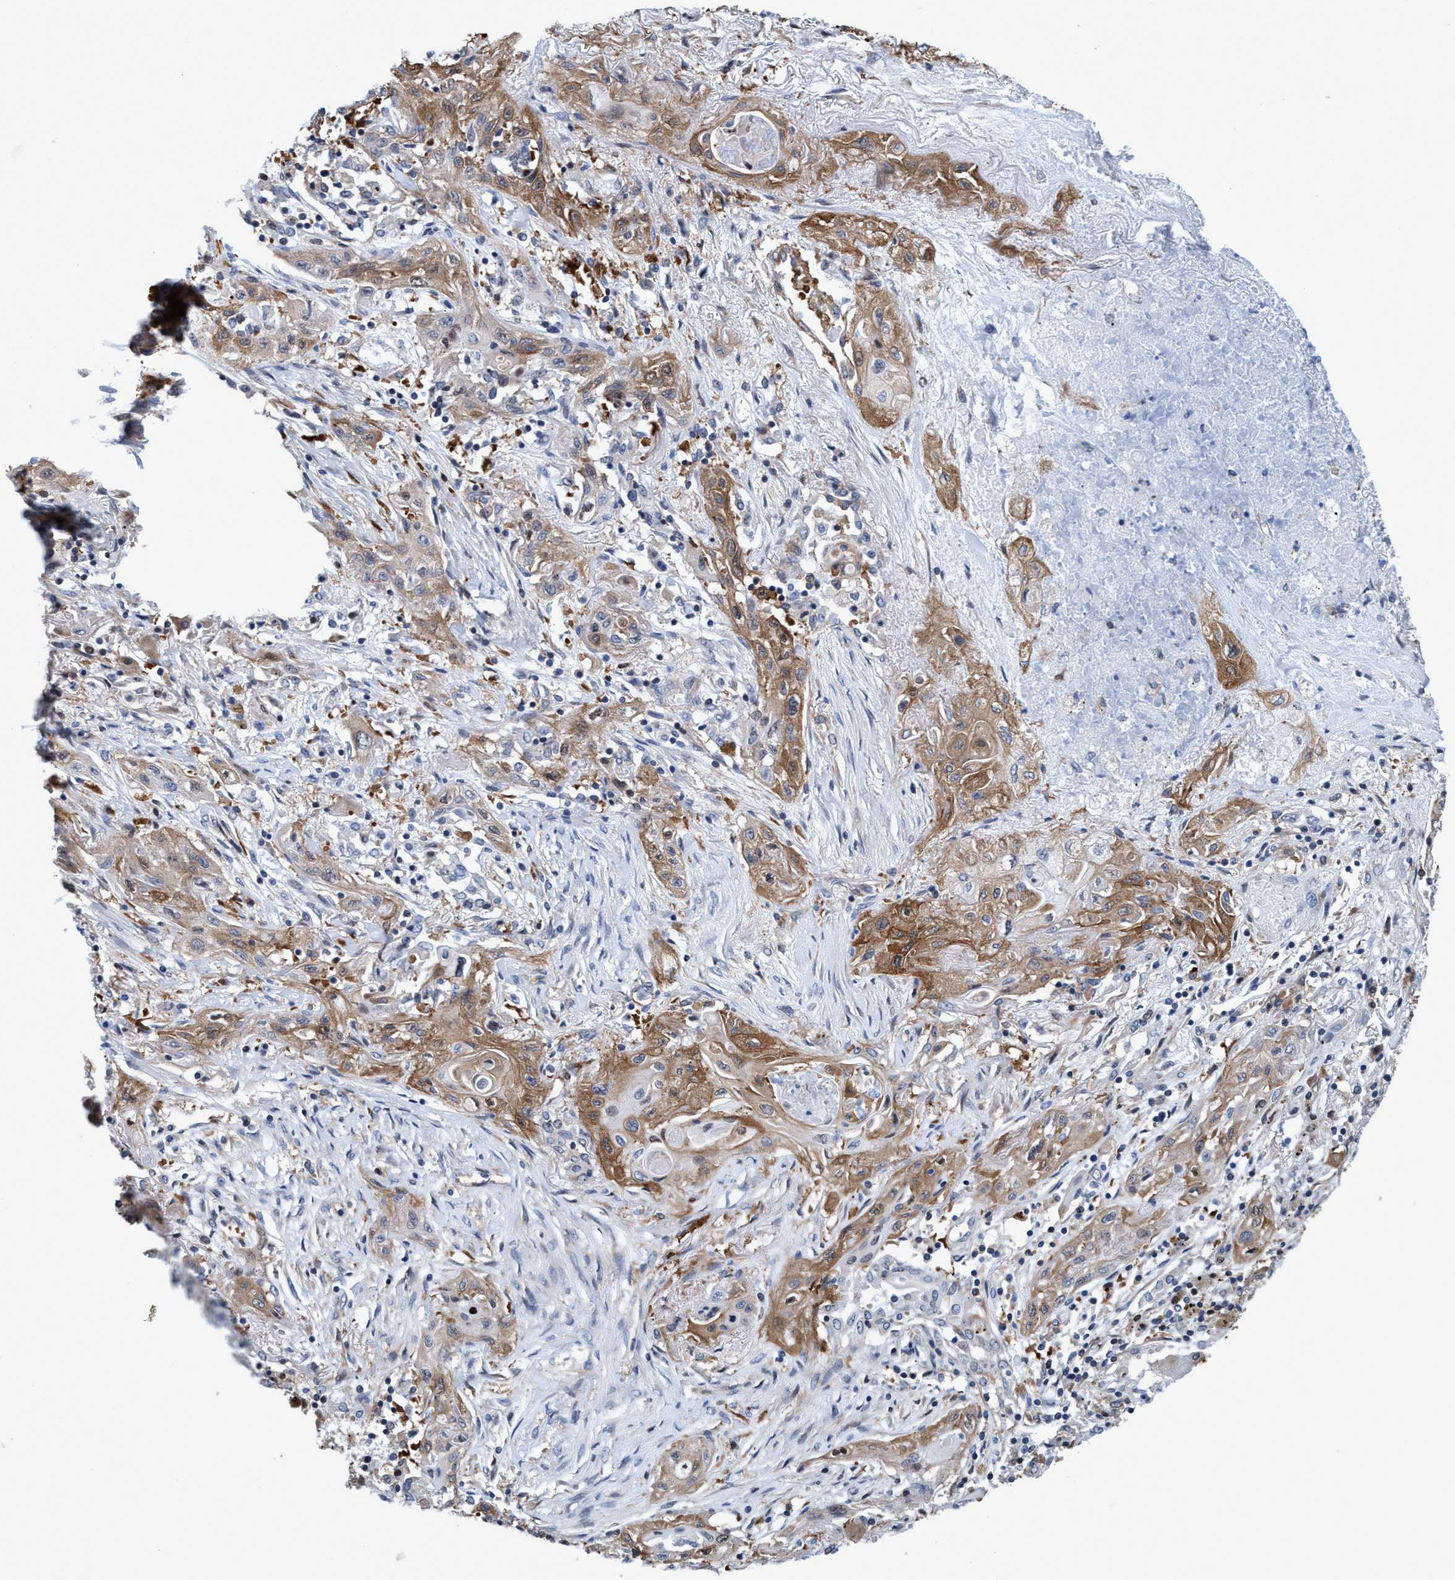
{"staining": {"intensity": "moderate", "quantity": ">75%", "location": "cytoplasmic/membranous"}, "tissue": "lung cancer", "cell_type": "Tumor cells", "image_type": "cancer", "snomed": [{"axis": "morphology", "description": "Squamous cell carcinoma, NOS"}, {"axis": "topography", "description": "Lung"}], "caption": "Lung cancer stained with a brown dye displays moderate cytoplasmic/membranous positive positivity in approximately >75% of tumor cells.", "gene": "NMT1", "patient": {"sex": "female", "age": 47}}